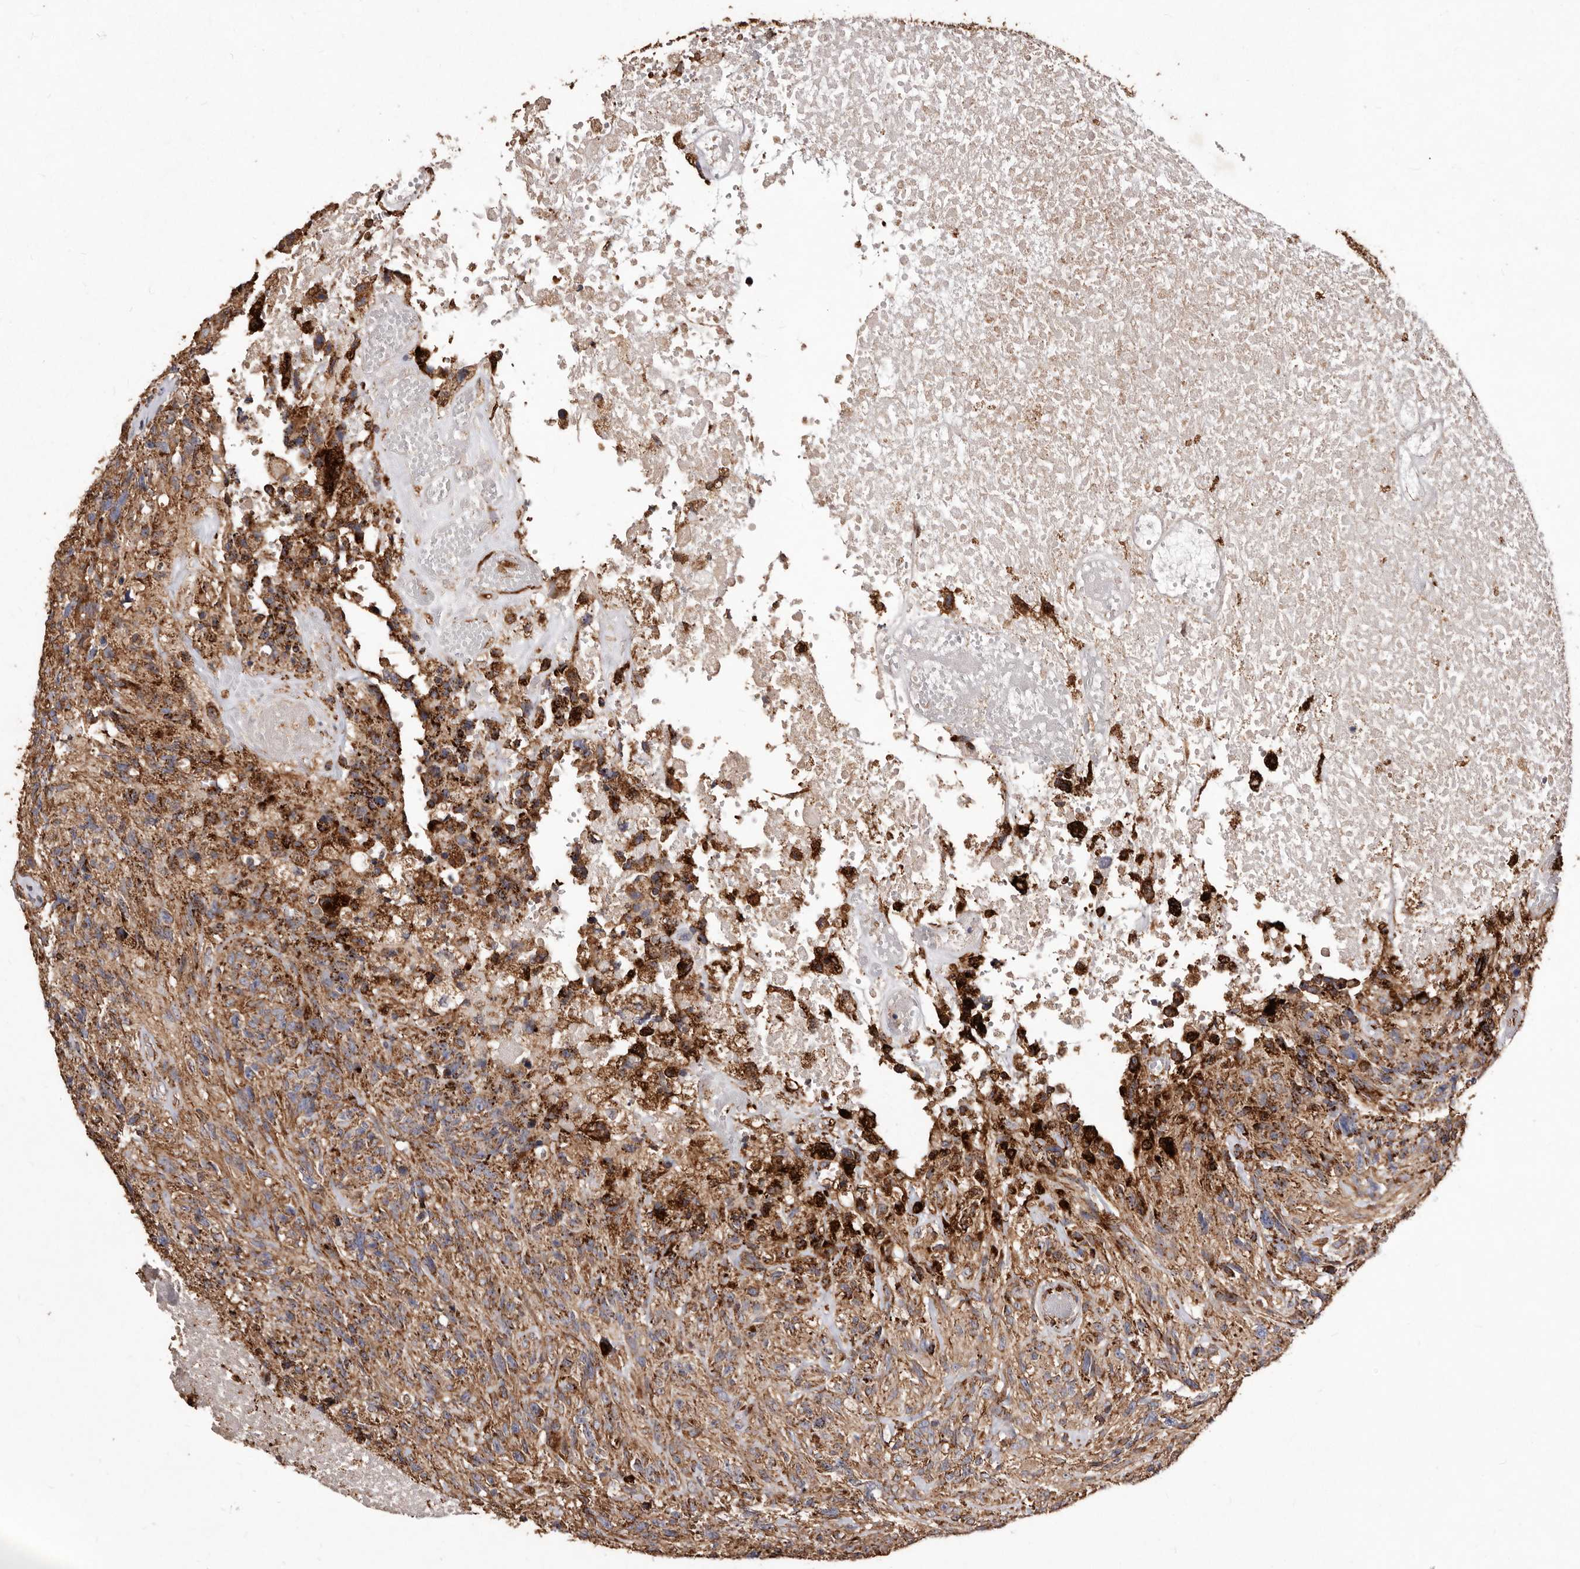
{"staining": {"intensity": "moderate", "quantity": ">75%", "location": "cytoplasmic/membranous"}, "tissue": "glioma", "cell_type": "Tumor cells", "image_type": "cancer", "snomed": [{"axis": "morphology", "description": "Glioma, malignant, High grade"}, {"axis": "topography", "description": "Brain"}], "caption": "Malignant high-grade glioma stained for a protein (brown) reveals moderate cytoplasmic/membranous positive expression in about >75% of tumor cells.", "gene": "STEAP2", "patient": {"sex": "male", "age": 69}}